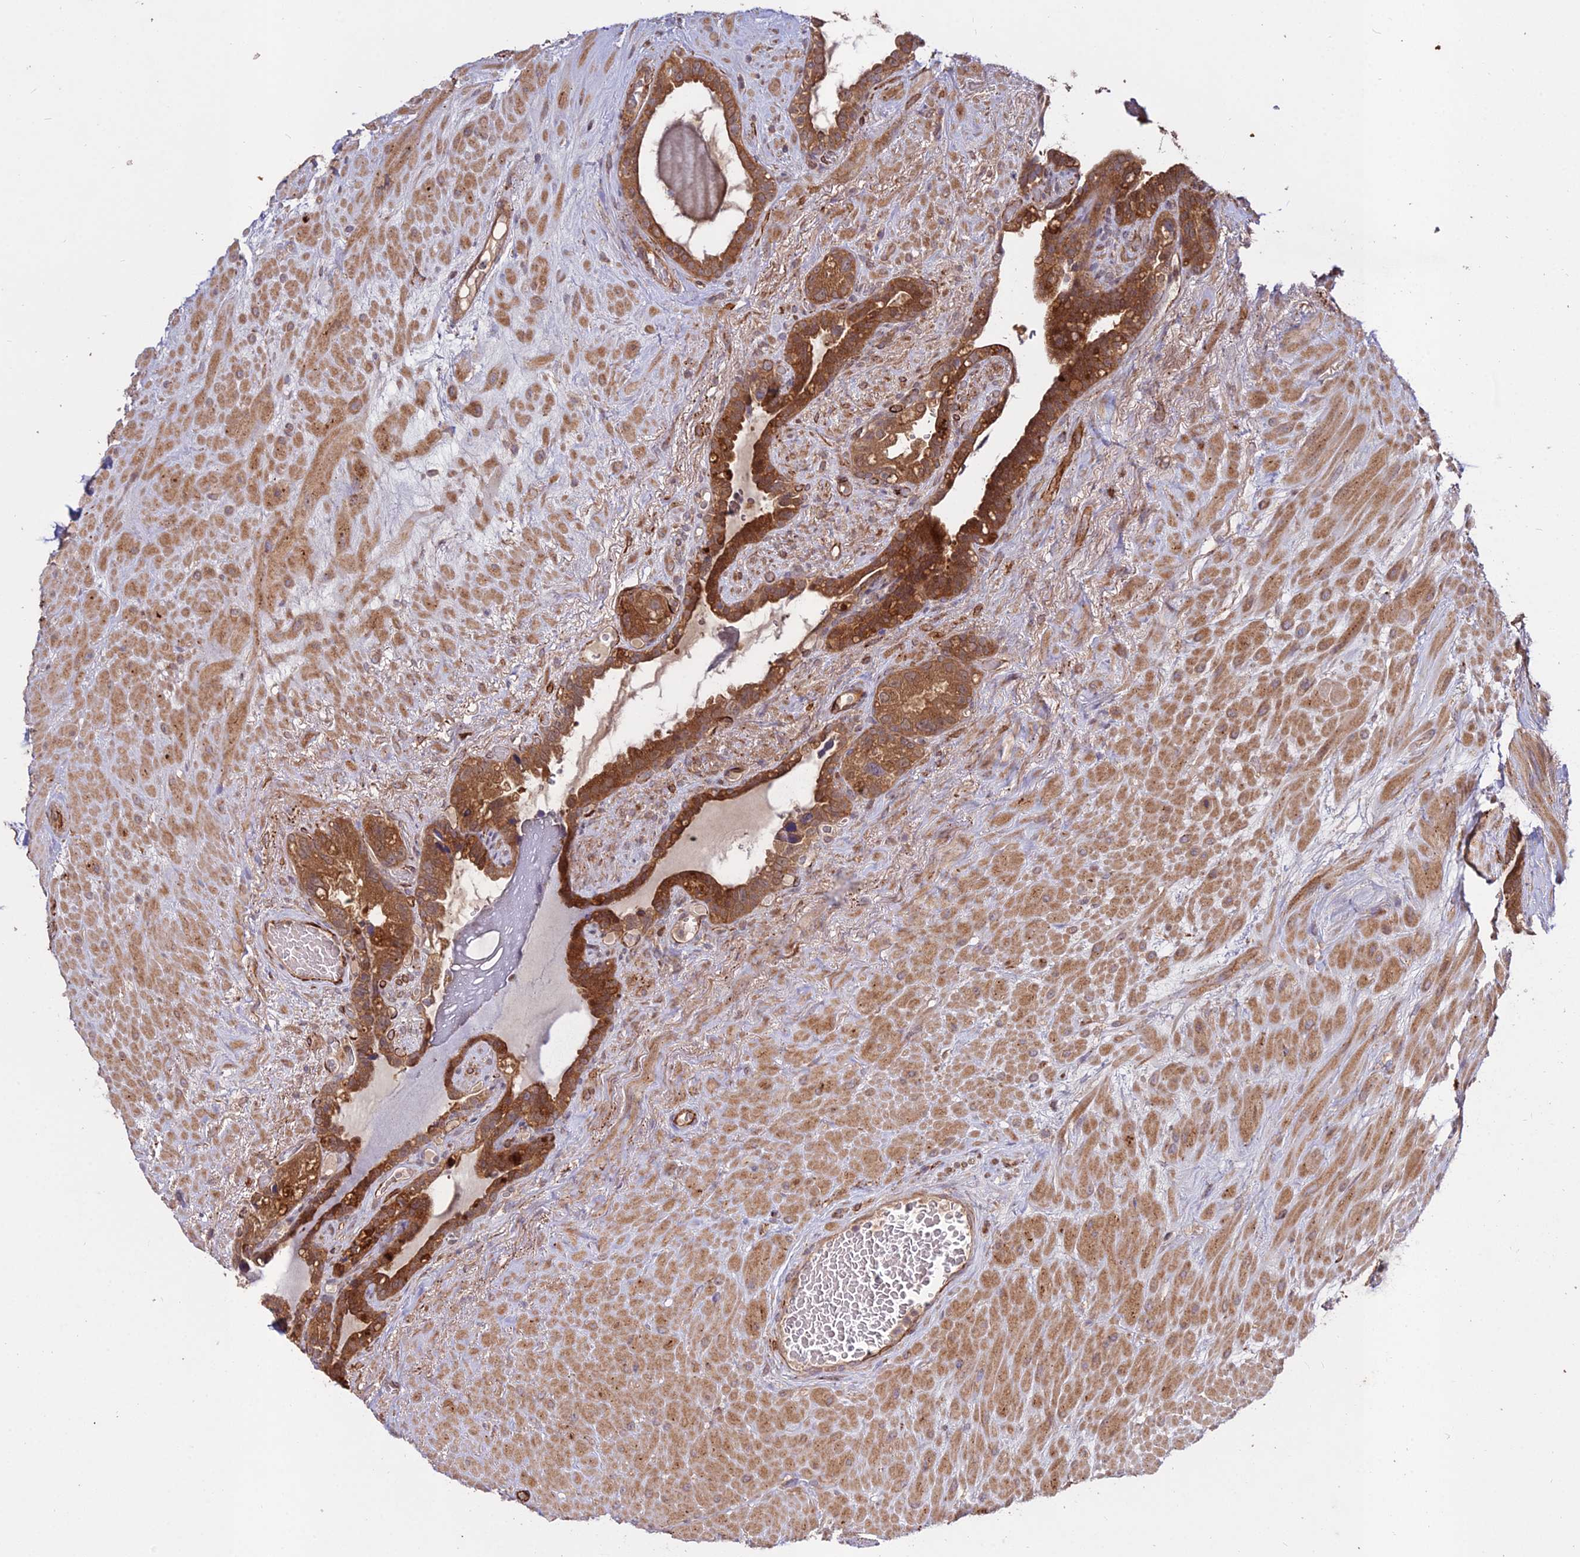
{"staining": {"intensity": "strong", "quantity": ">75%", "location": "cytoplasmic/membranous"}, "tissue": "seminal vesicle", "cell_type": "Glandular cells", "image_type": "normal", "snomed": [{"axis": "morphology", "description": "Normal tissue, NOS"}, {"axis": "topography", "description": "Seminal veicle"}], "caption": "Seminal vesicle was stained to show a protein in brown. There is high levels of strong cytoplasmic/membranous staining in approximately >75% of glandular cells. The staining was performed using DAB (3,3'-diaminobenzidine) to visualize the protein expression in brown, while the nuclei were stained in blue with hematoxylin (Magnification: 20x).", "gene": "GRTP1", "patient": {"sex": "male", "age": 80}}